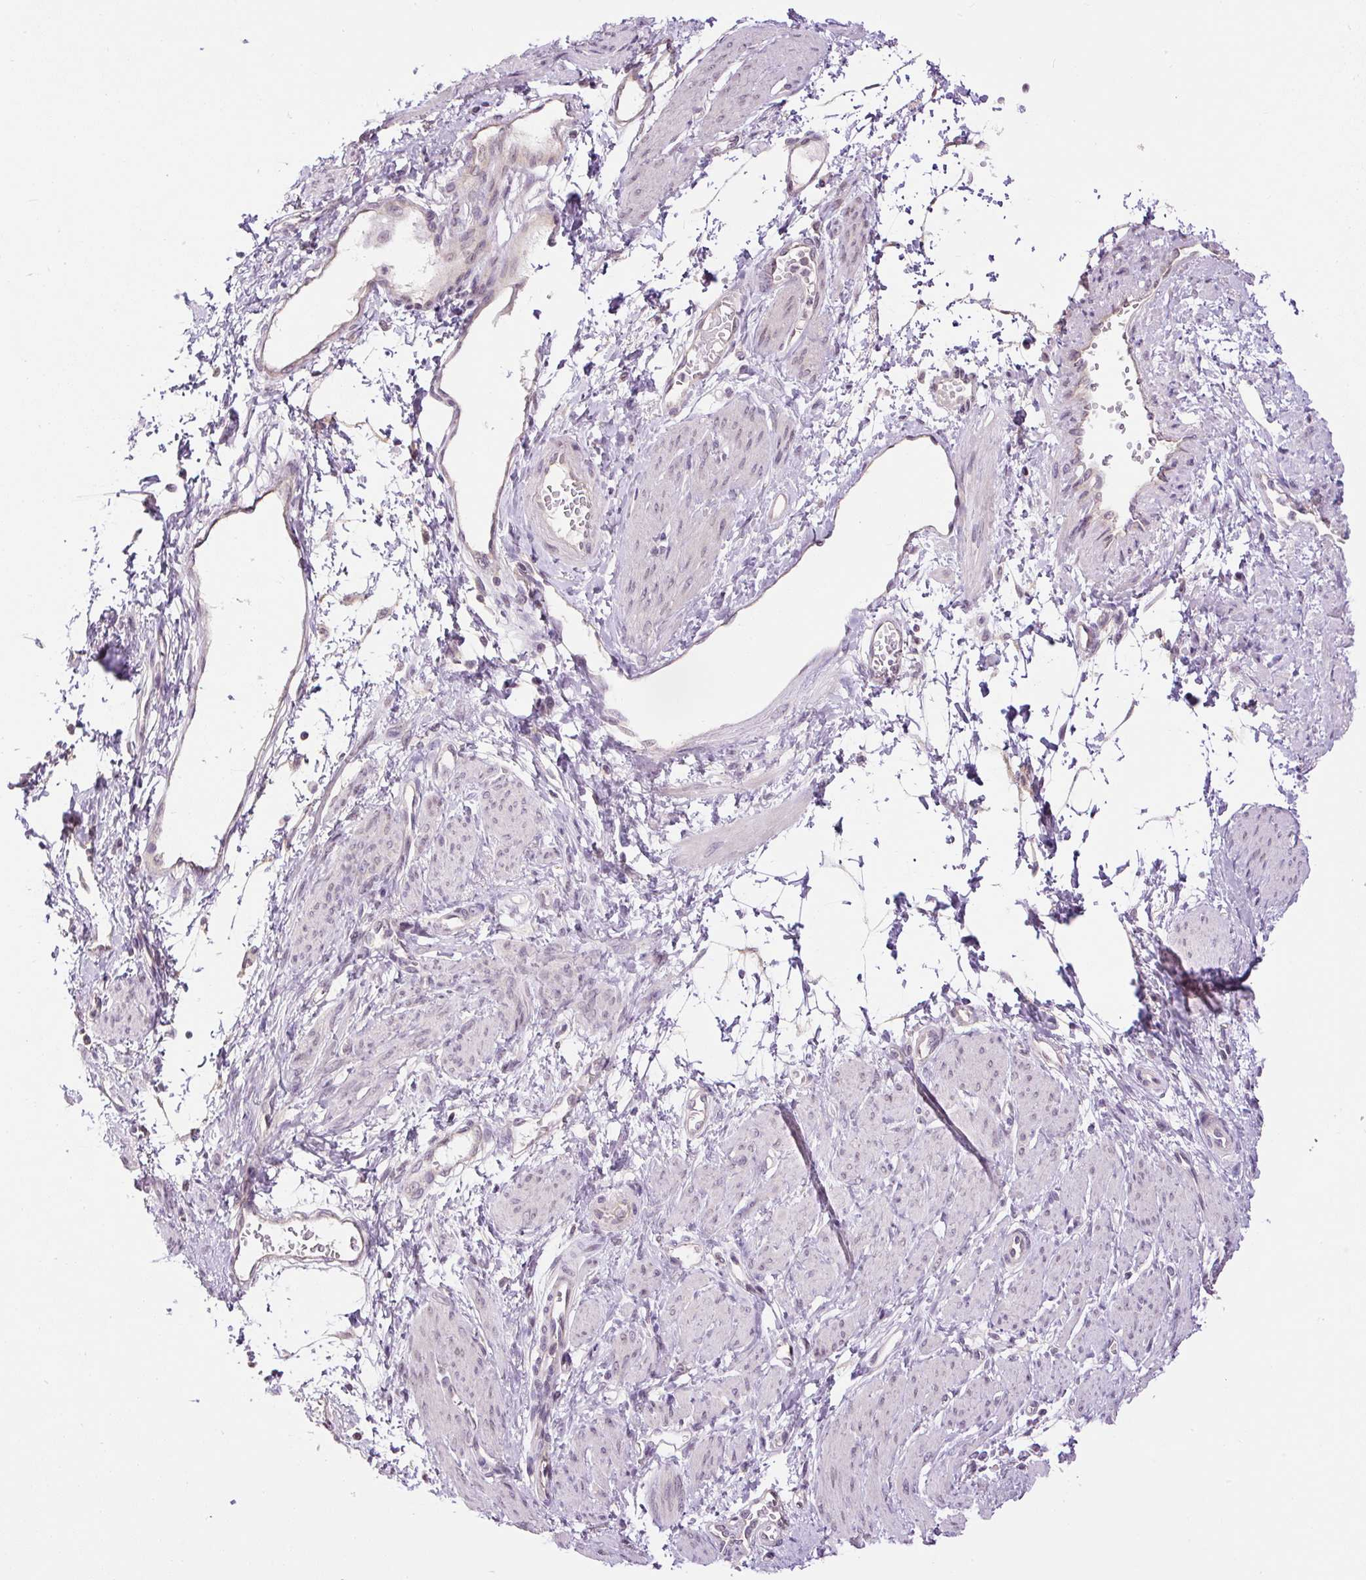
{"staining": {"intensity": "negative", "quantity": "none", "location": "none"}, "tissue": "smooth muscle", "cell_type": "Smooth muscle cells", "image_type": "normal", "snomed": [{"axis": "morphology", "description": "Normal tissue, NOS"}, {"axis": "topography", "description": "Smooth muscle"}, {"axis": "topography", "description": "Uterus"}], "caption": "This is an immunohistochemistry (IHC) histopathology image of benign smooth muscle. There is no positivity in smooth muscle cells.", "gene": "RACGAP1", "patient": {"sex": "female", "age": 39}}